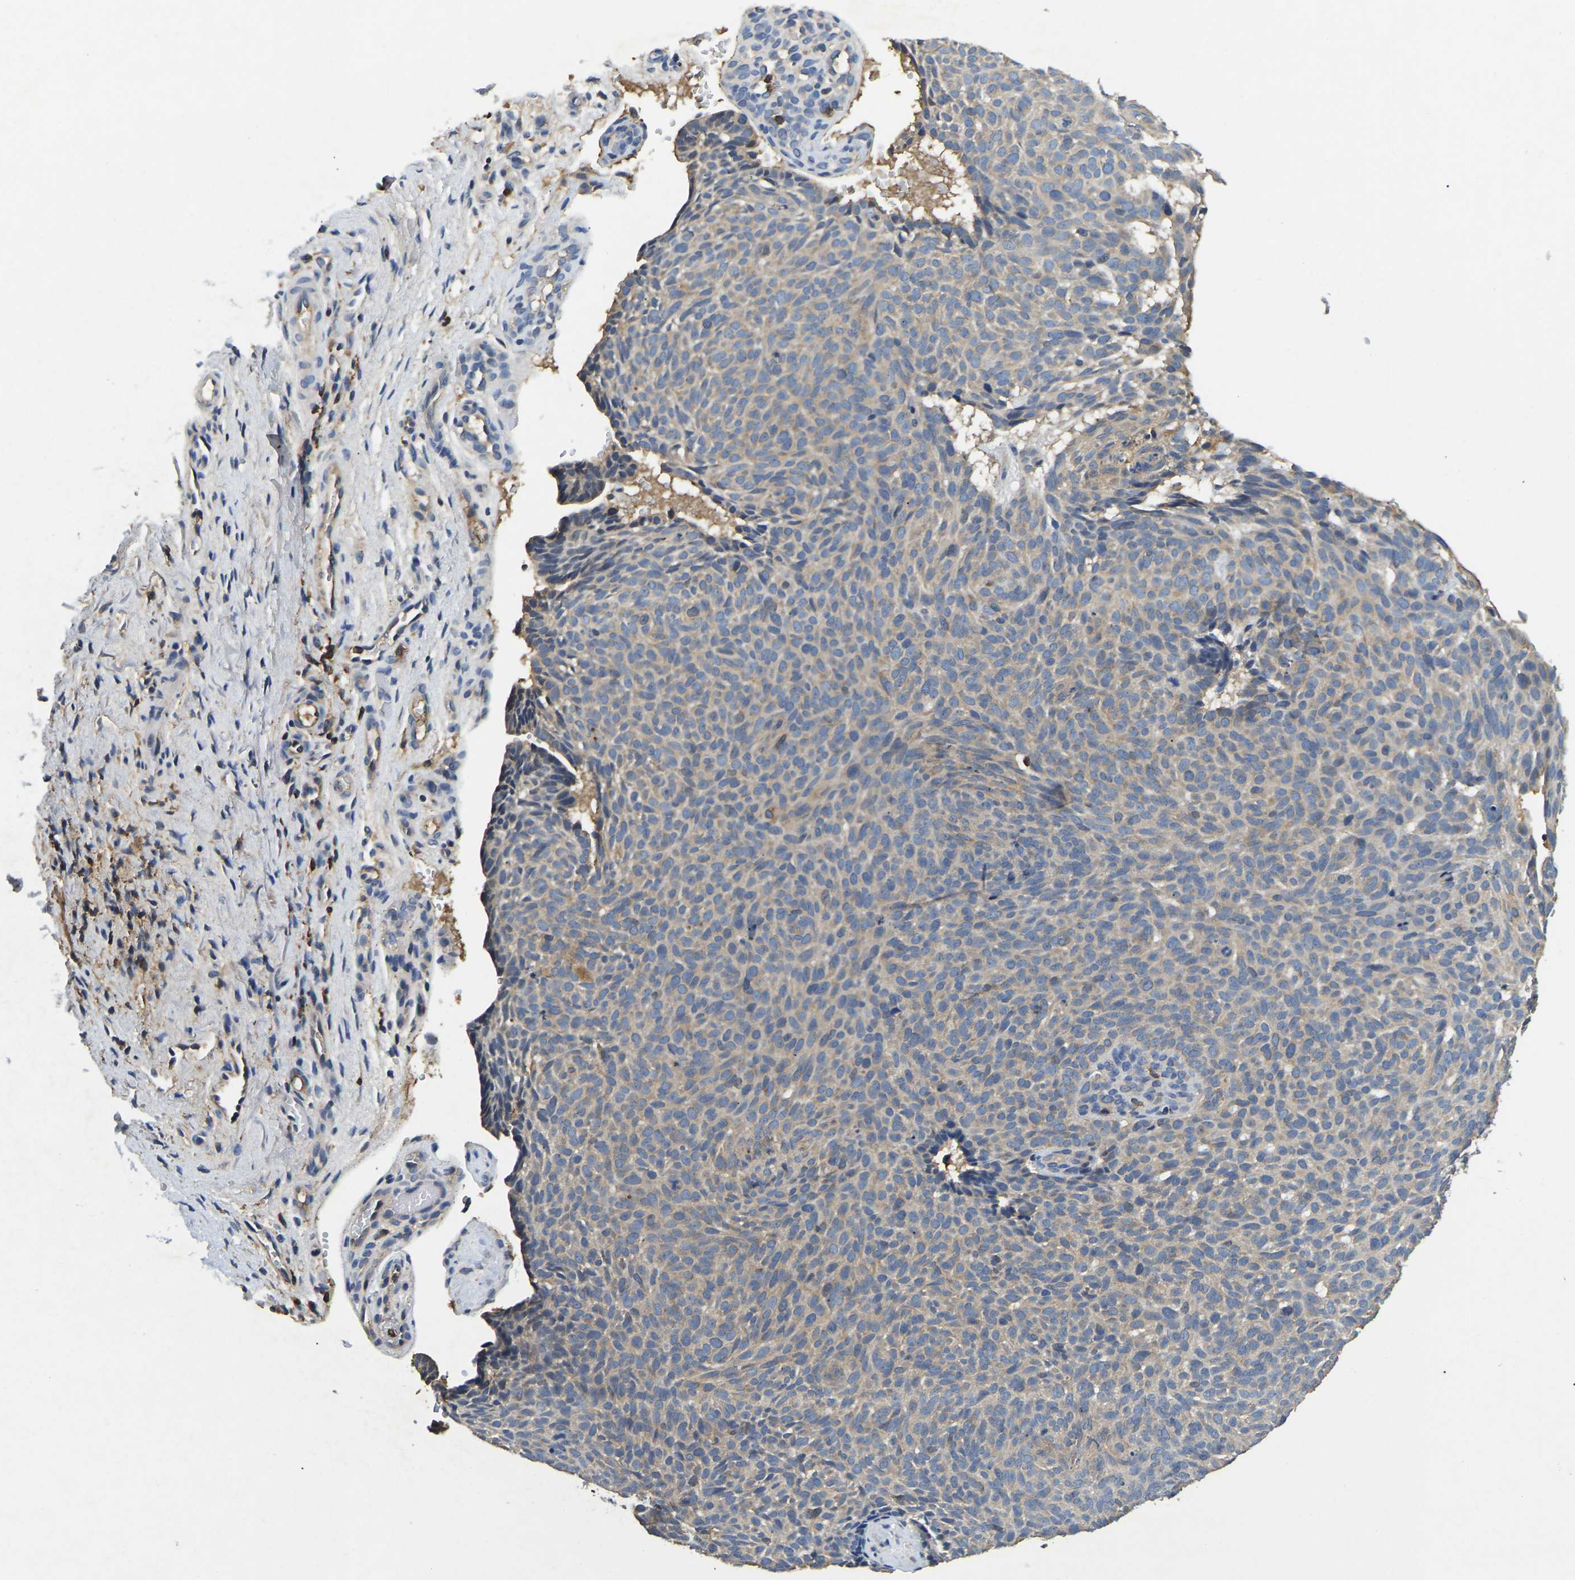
{"staining": {"intensity": "negative", "quantity": "none", "location": "none"}, "tissue": "skin cancer", "cell_type": "Tumor cells", "image_type": "cancer", "snomed": [{"axis": "morphology", "description": "Basal cell carcinoma"}, {"axis": "topography", "description": "Skin"}], "caption": "Immunohistochemical staining of skin cancer shows no significant positivity in tumor cells.", "gene": "SMPD2", "patient": {"sex": "male", "age": 61}}